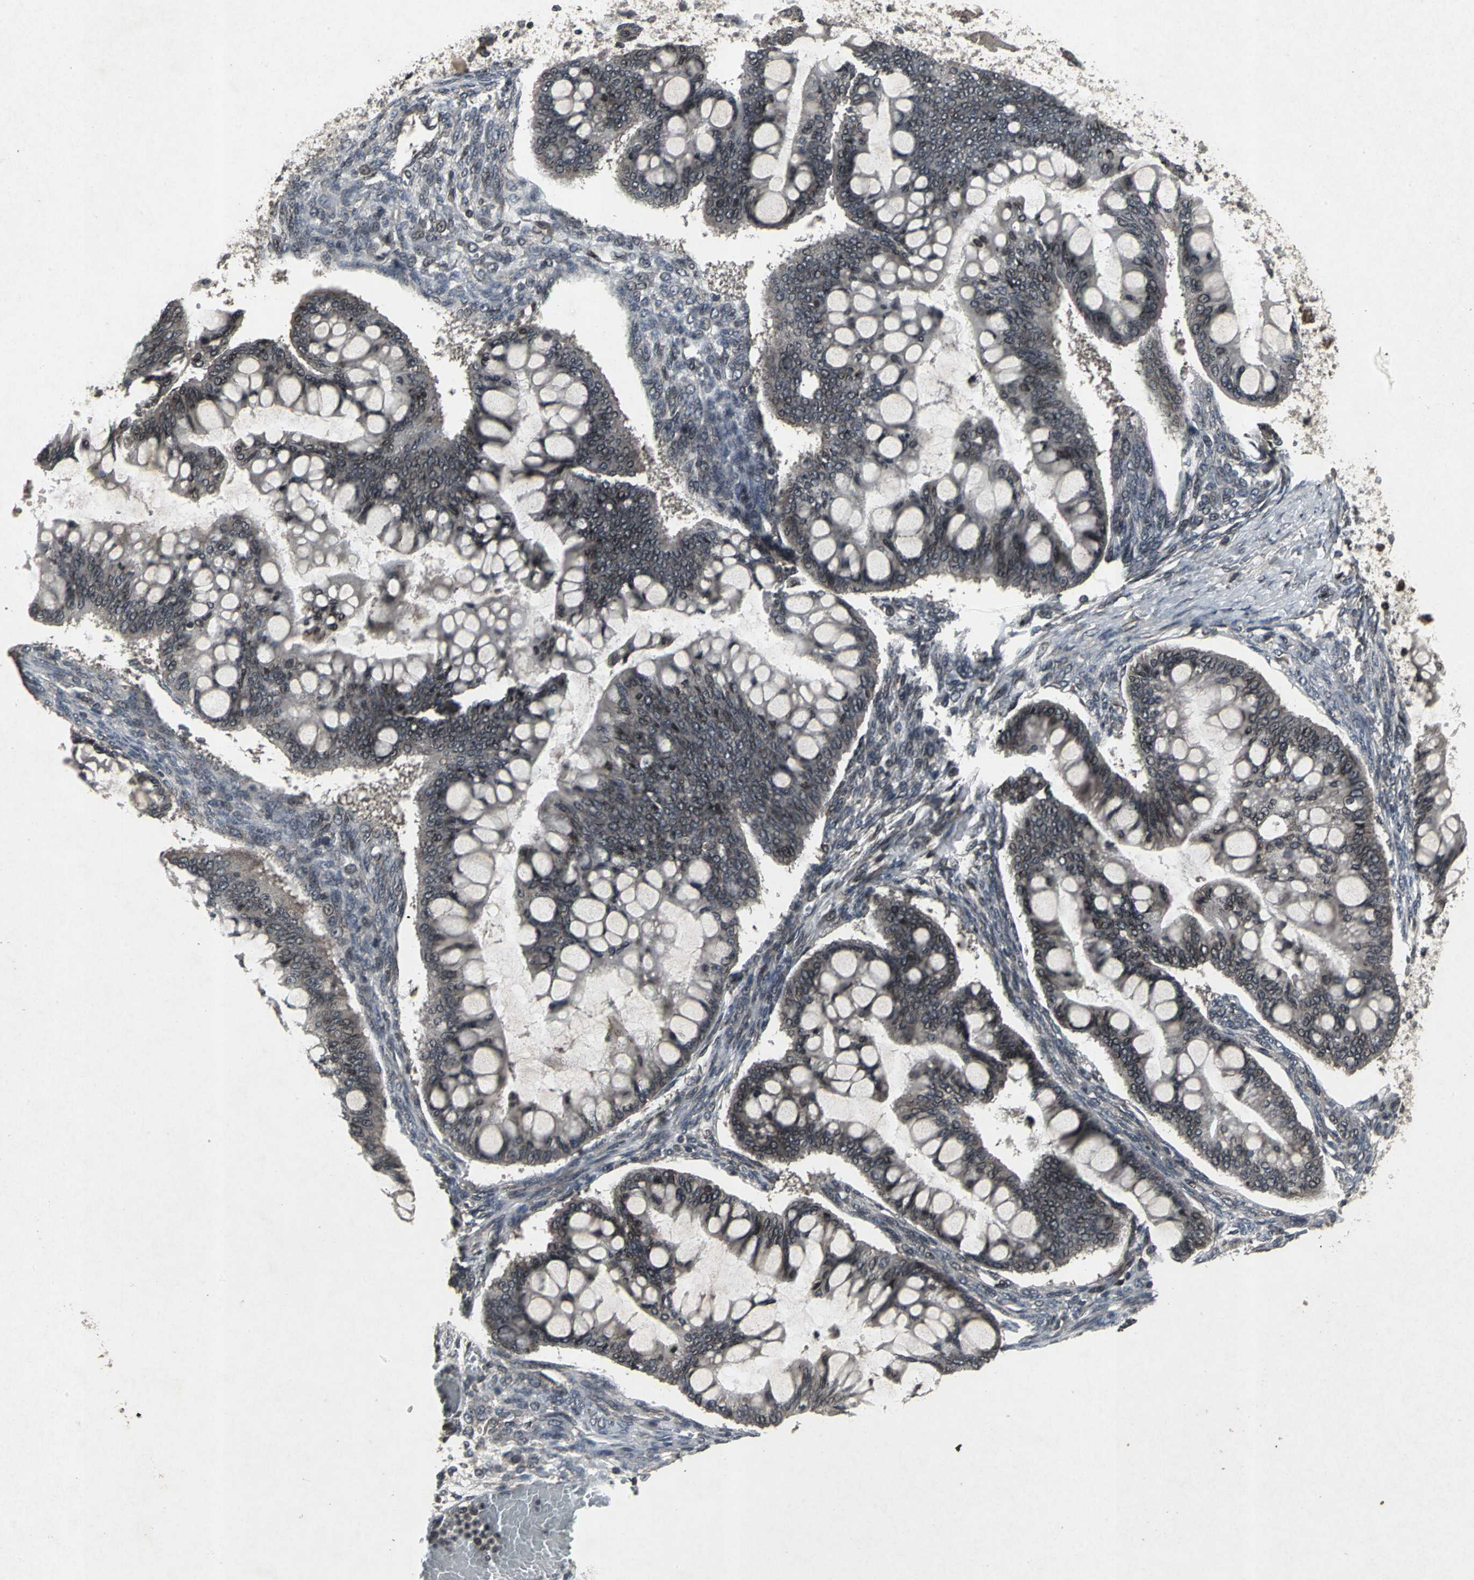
{"staining": {"intensity": "weak", "quantity": "25%-75%", "location": "cytoplasmic/membranous,nuclear"}, "tissue": "ovarian cancer", "cell_type": "Tumor cells", "image_type": "cancer", "snomed": [{"axis": "morphology", "description": "Cystadenocarcinoma, mucinous, NOS"}, {"axis": "topography", "description": "Ovary"}], "caption": "Immunohistochemical staining of human ovarian cancer (mucinous cystadenocarcinoma) exhibits low levels of weak cytoplasmic/membranous and nuclear expression in about 25%-75% of tumor cells.", "gene": "SH2B3", "patient": {"sex": "female", "age": 73}}